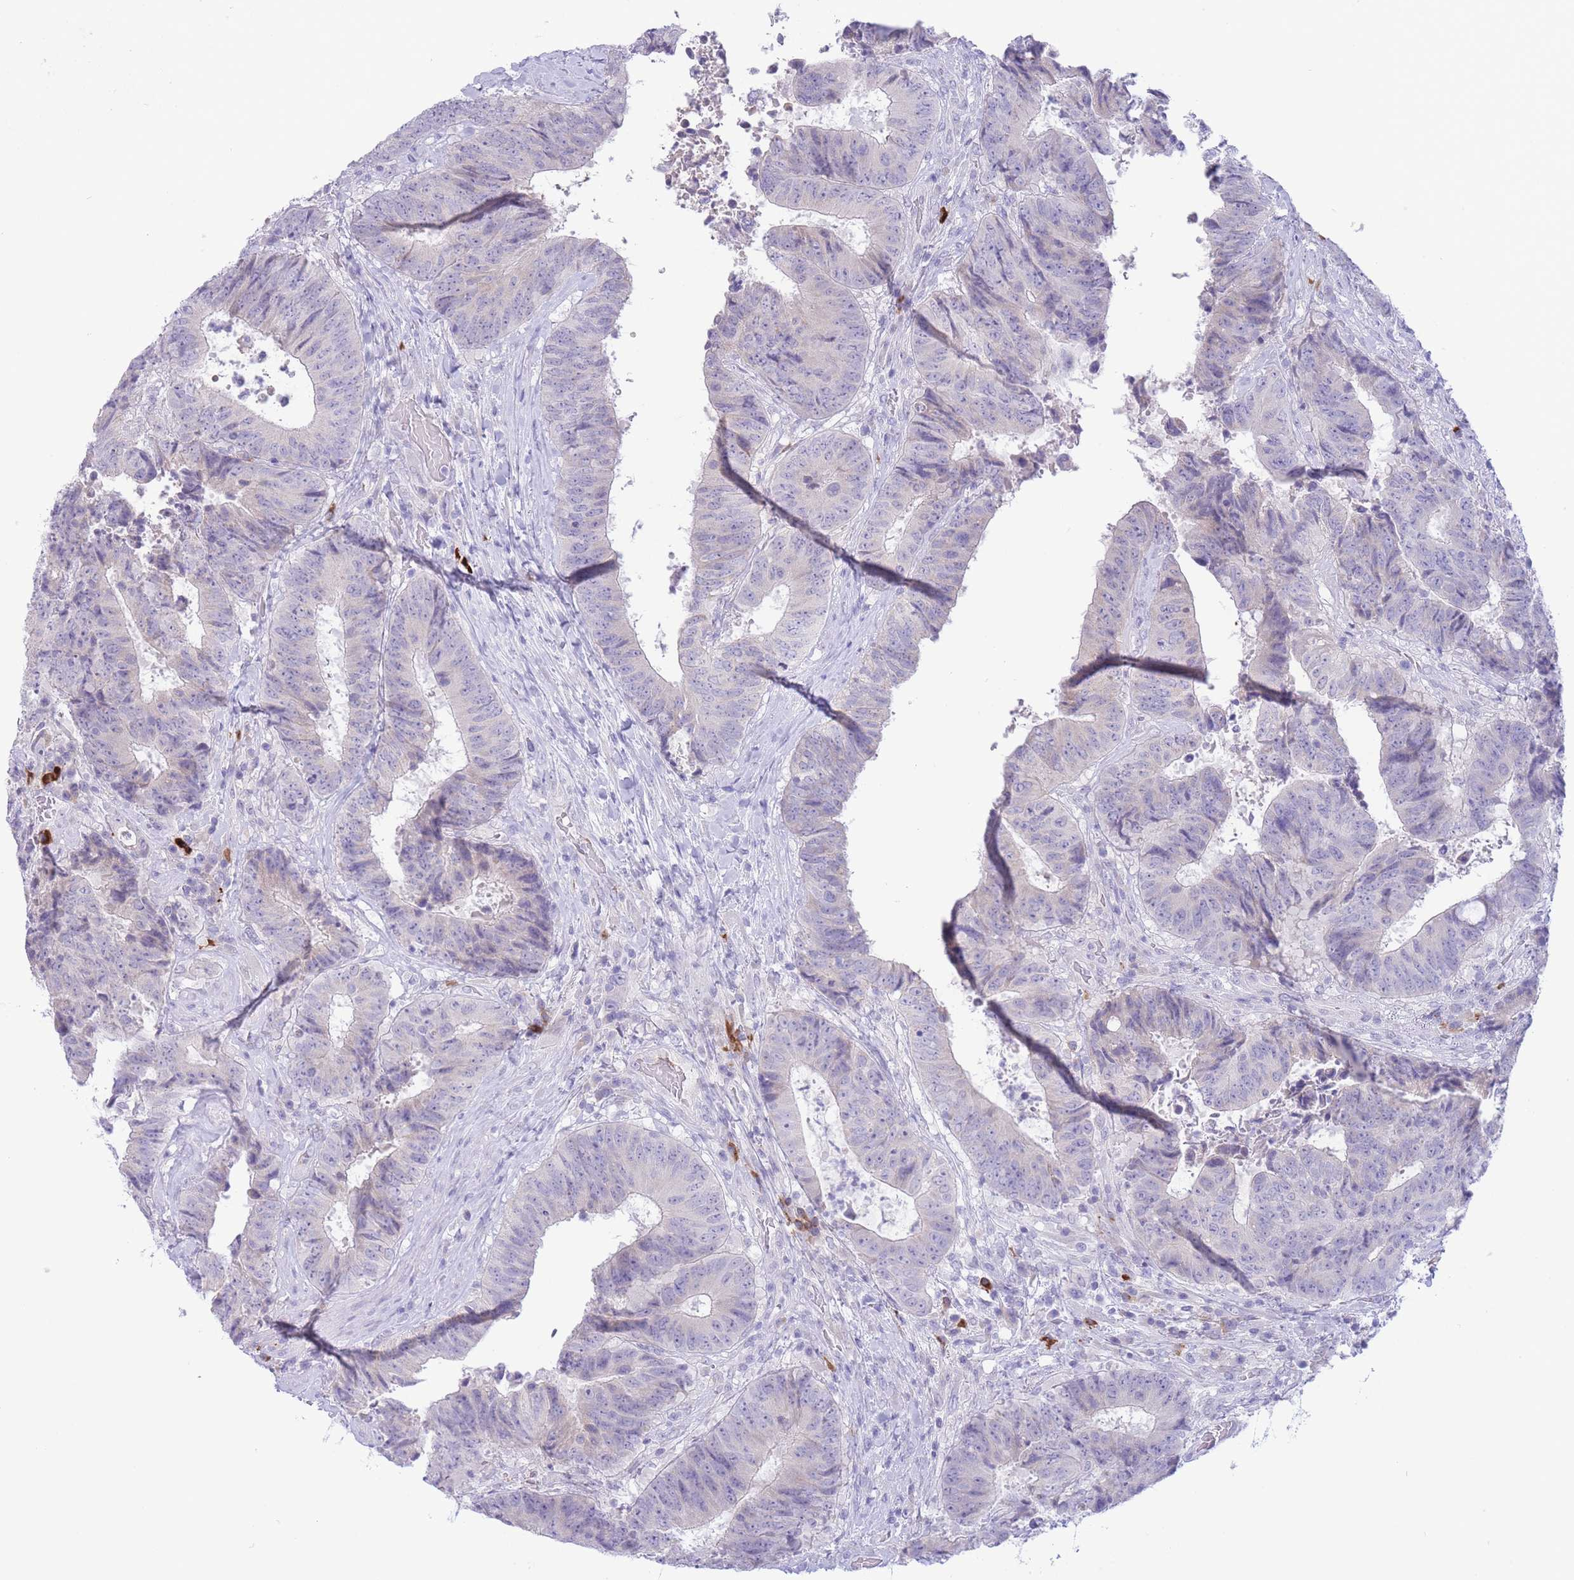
{"staining": {"intensity": "negative", "quantity": "none", "location": "none"}, "tissue": "colorectal cancer", "cell_type": "Tumor cells", "image_type": "cancer", "snomed": [{"axis": "morphology", "description": "Adenocarcinoma, NOS"}, {"axis": "topography", "description": "Rectum"}], "caption": "An IHC micrograph of colorectal adenocarcinoma is shown. There is no staining in tumor cells of colorectal adenocarcinoma.", "gene": "ASAP3", "patient": {"sex": "male", "age": 72}}